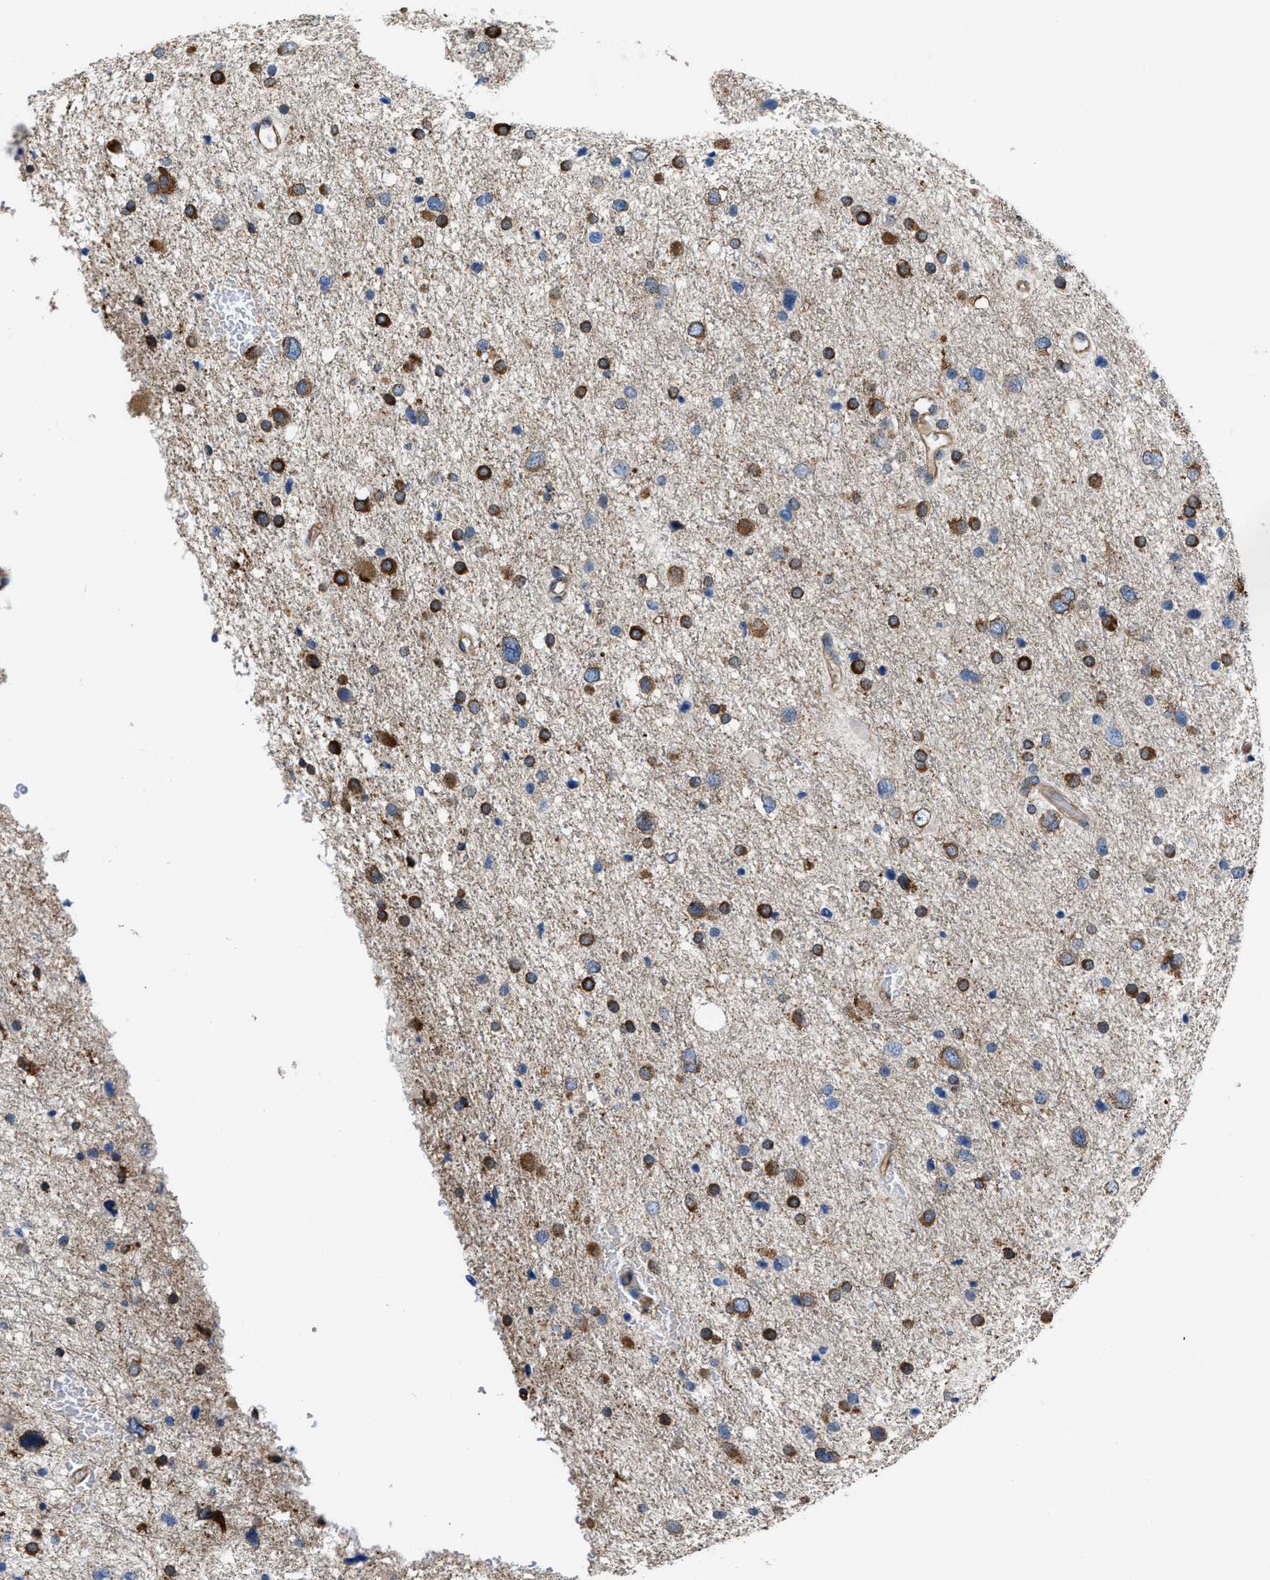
{"staining": {"intensity": "strong", "quantity": ">75%", "location": "cytoplasmic/membranous"}, "tissue": "glioma", "cell_type": "Tumor cells", "image_type": "cancer", "snomed": [{"axis": "morphology", "description": "Glioma, malignant, Low grade"}, {"axis": "topography", "description": "Brain"}], "caption": "Tumor cells exhibit high levels of strong cytoplasmic/membranous staining in about >75% of cells in human malignant glioma (low-grade).", "gene": "ARL6IP5", "patient": {"sex": "female", "age": 37}}